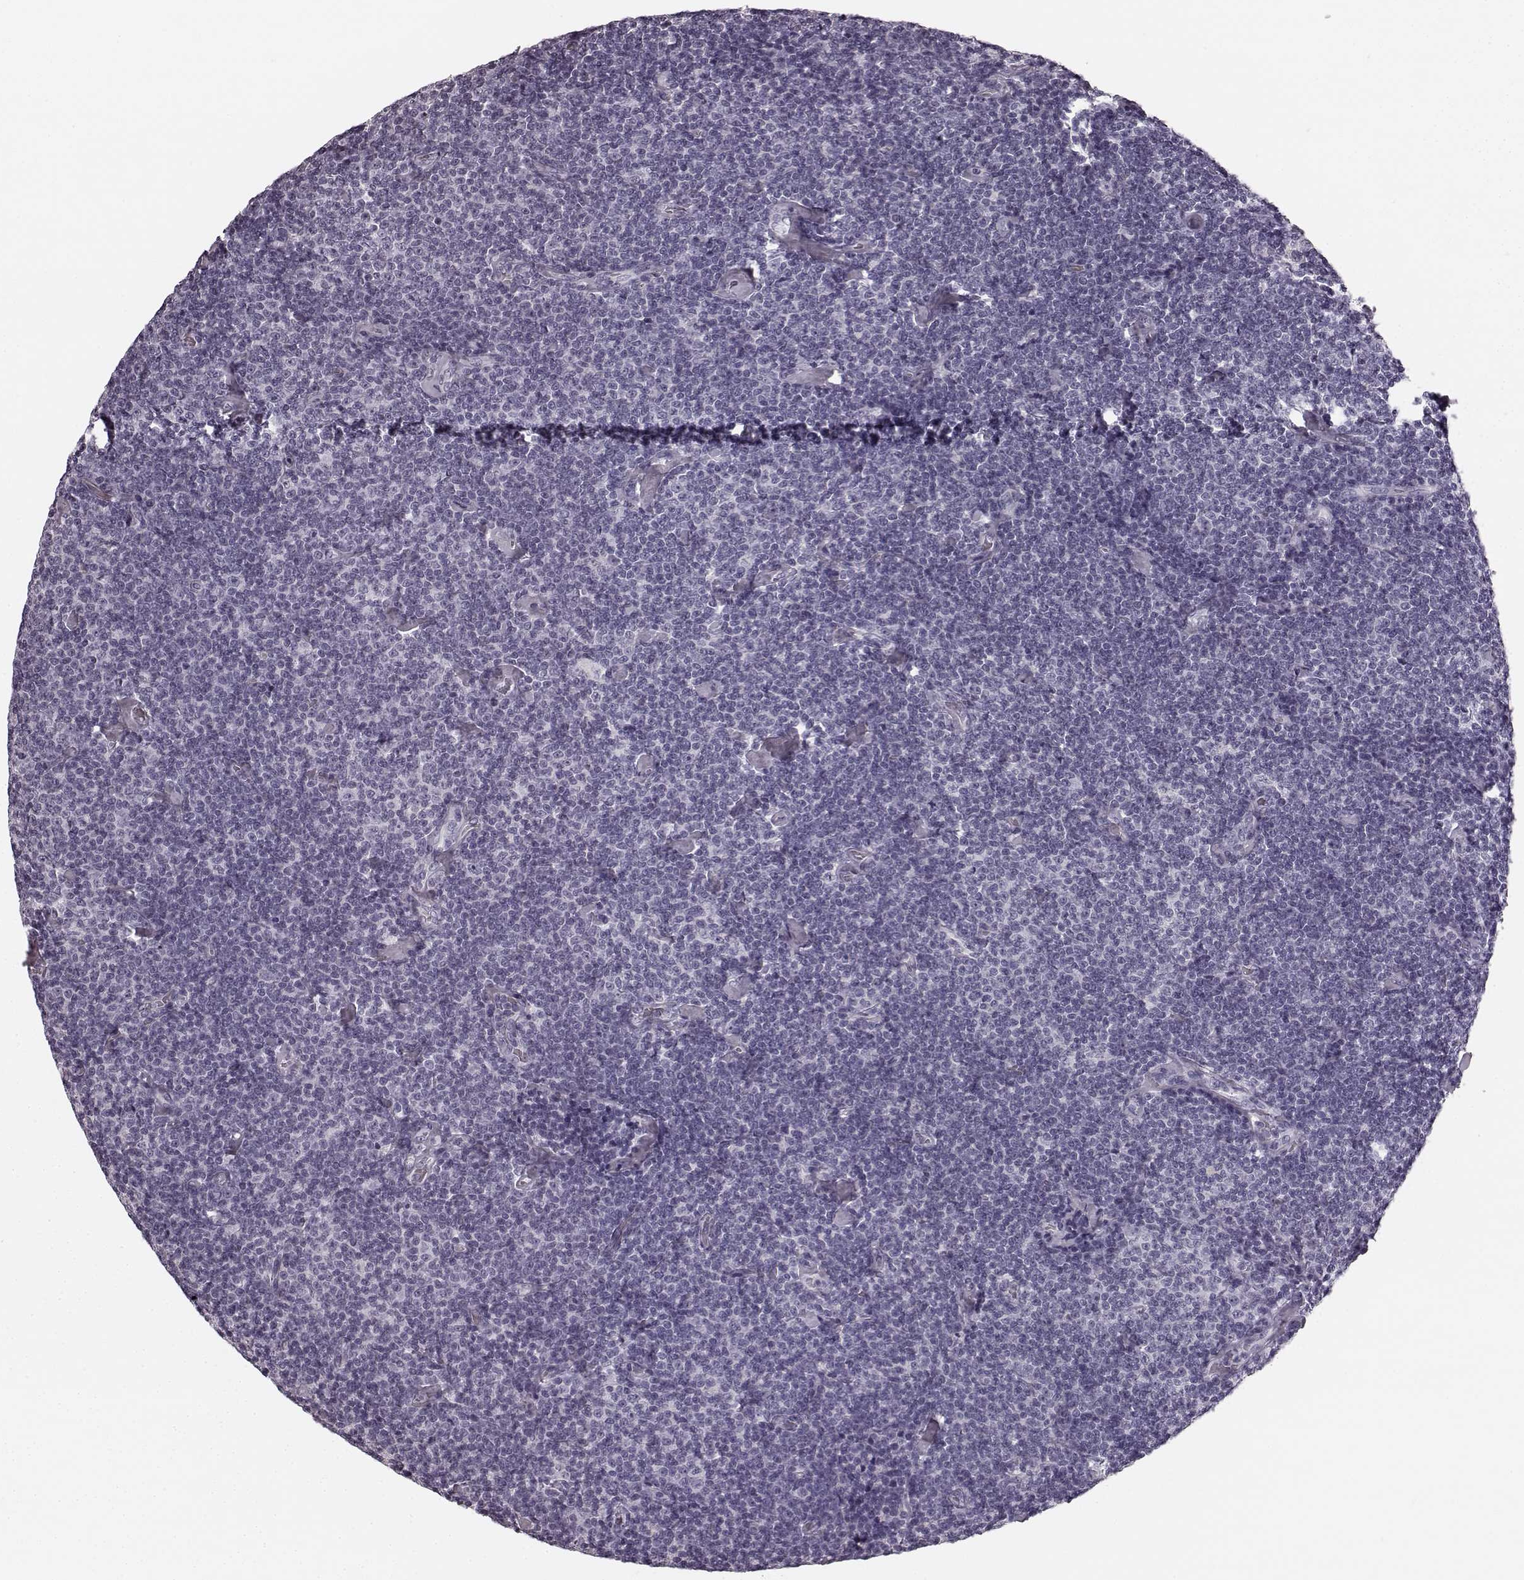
{"staining": {"intensity": "negative", "quantity": "none", "location": "none"}, "tissue": "lymphoma", "cell_type": "Tumor cells", "image_type": "cancer", "snomed": [{"axis": "morphology", "description": "Malignant lymphoma, non-Hodgkin's type, Low grade"}, {"axis": "topography", "description": "Lymph node"}], "caption": "Tumor cells are negative for protein expression in human low-grade malignant lymphoma, non-Hodgkin's type.", "gene": "TMPRSS15", "patient": {"sex": "male", "age": 81}}